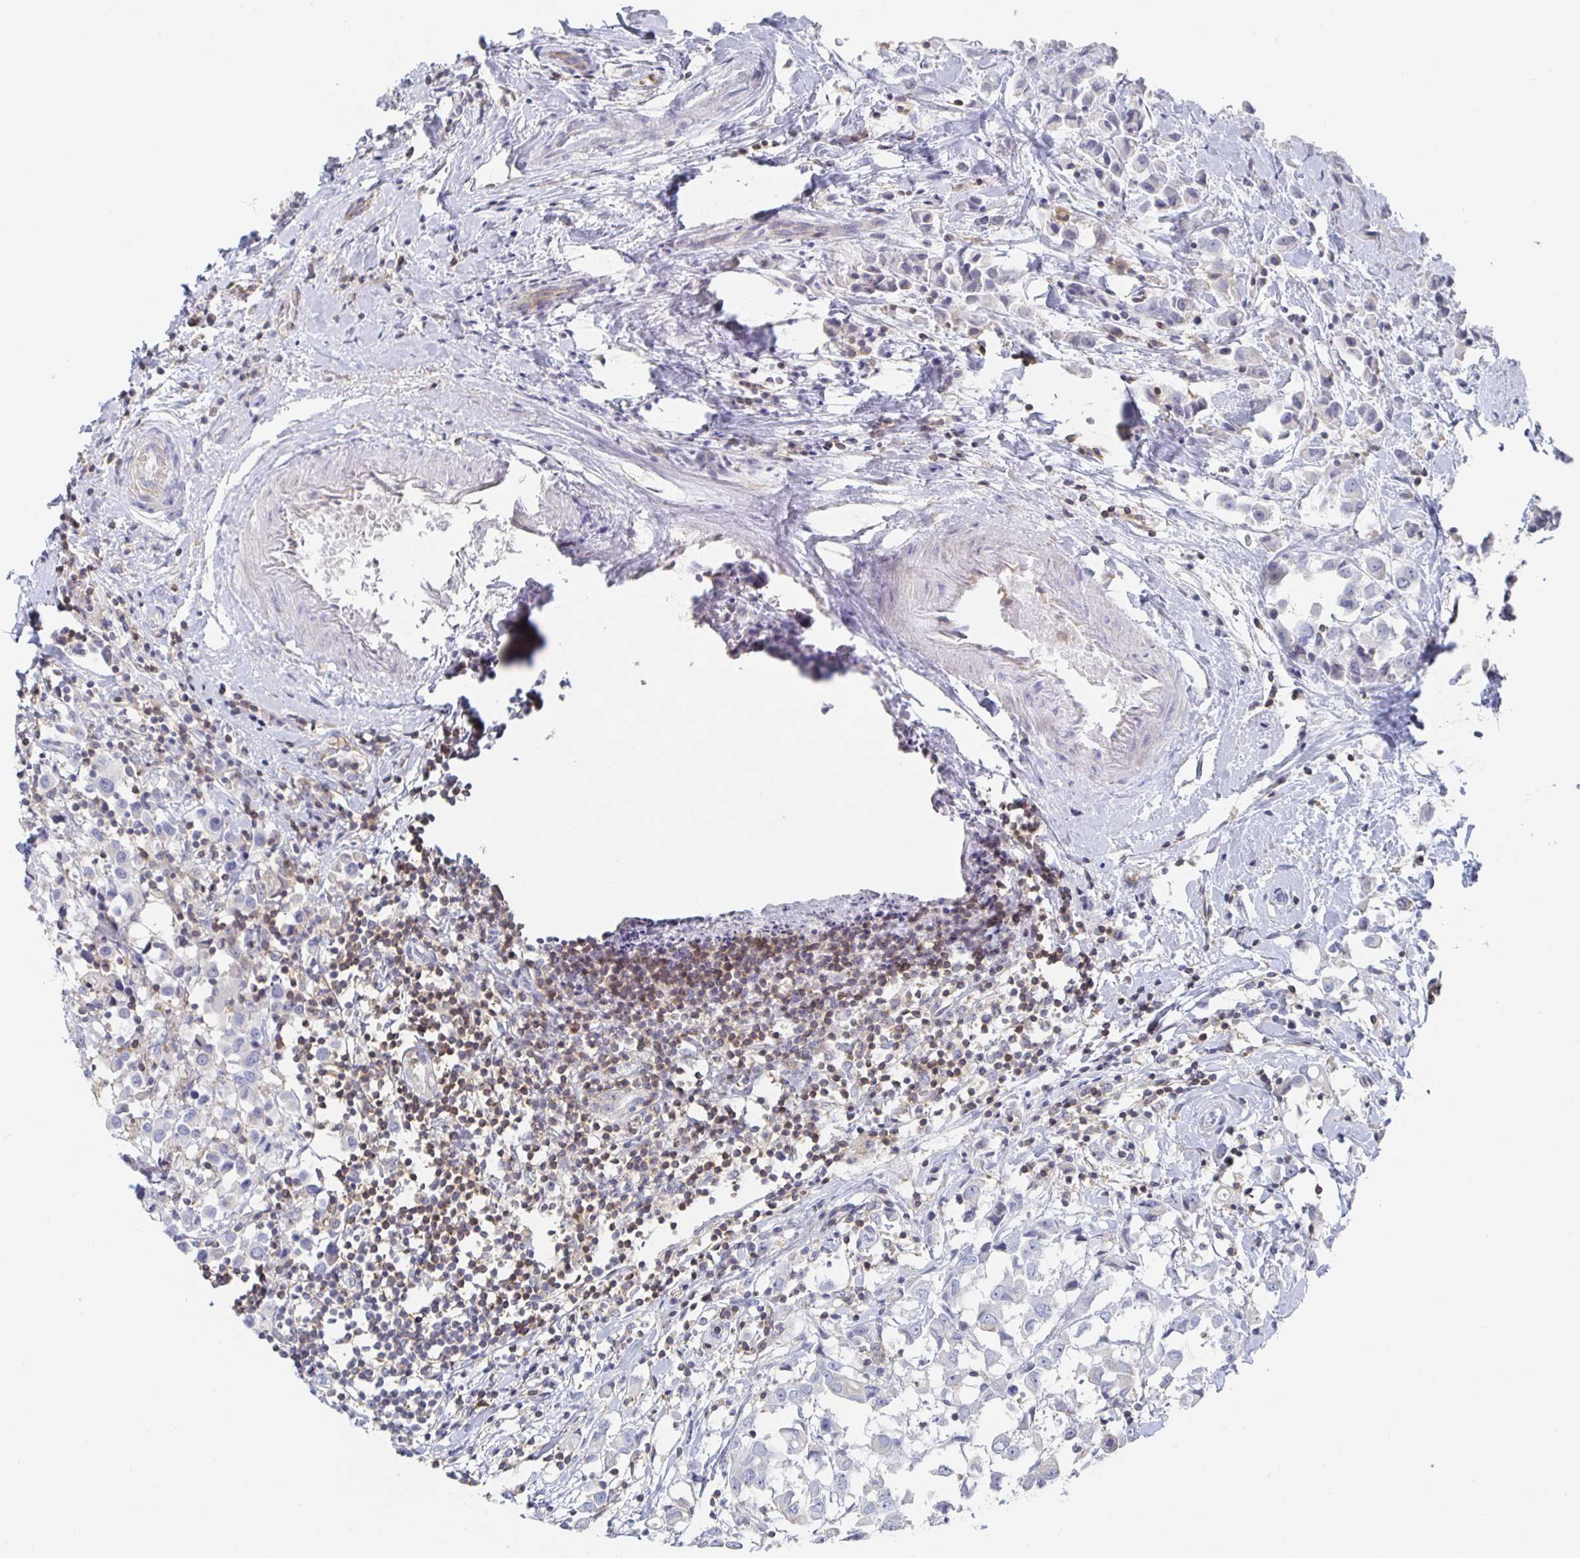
{"staining": {"intensity": "negative", "quantity": "none", "location": "none"}, "tissue": "breast cancer", "cell_type": "Tumor cells", "image_type": "cancer", "snomed": [{"axis": "morphology", "description": "Duct carcinoma"}, {"axis": "topography", "description": "Breast"}], "caption": "This is an immunohistochemistry micrograph of human infiltrating ductal carcinoma (breast). There is no expression in tumor cells.", "gene": "PIK3CD", "patient": {"sex": "female", "age": 61}}